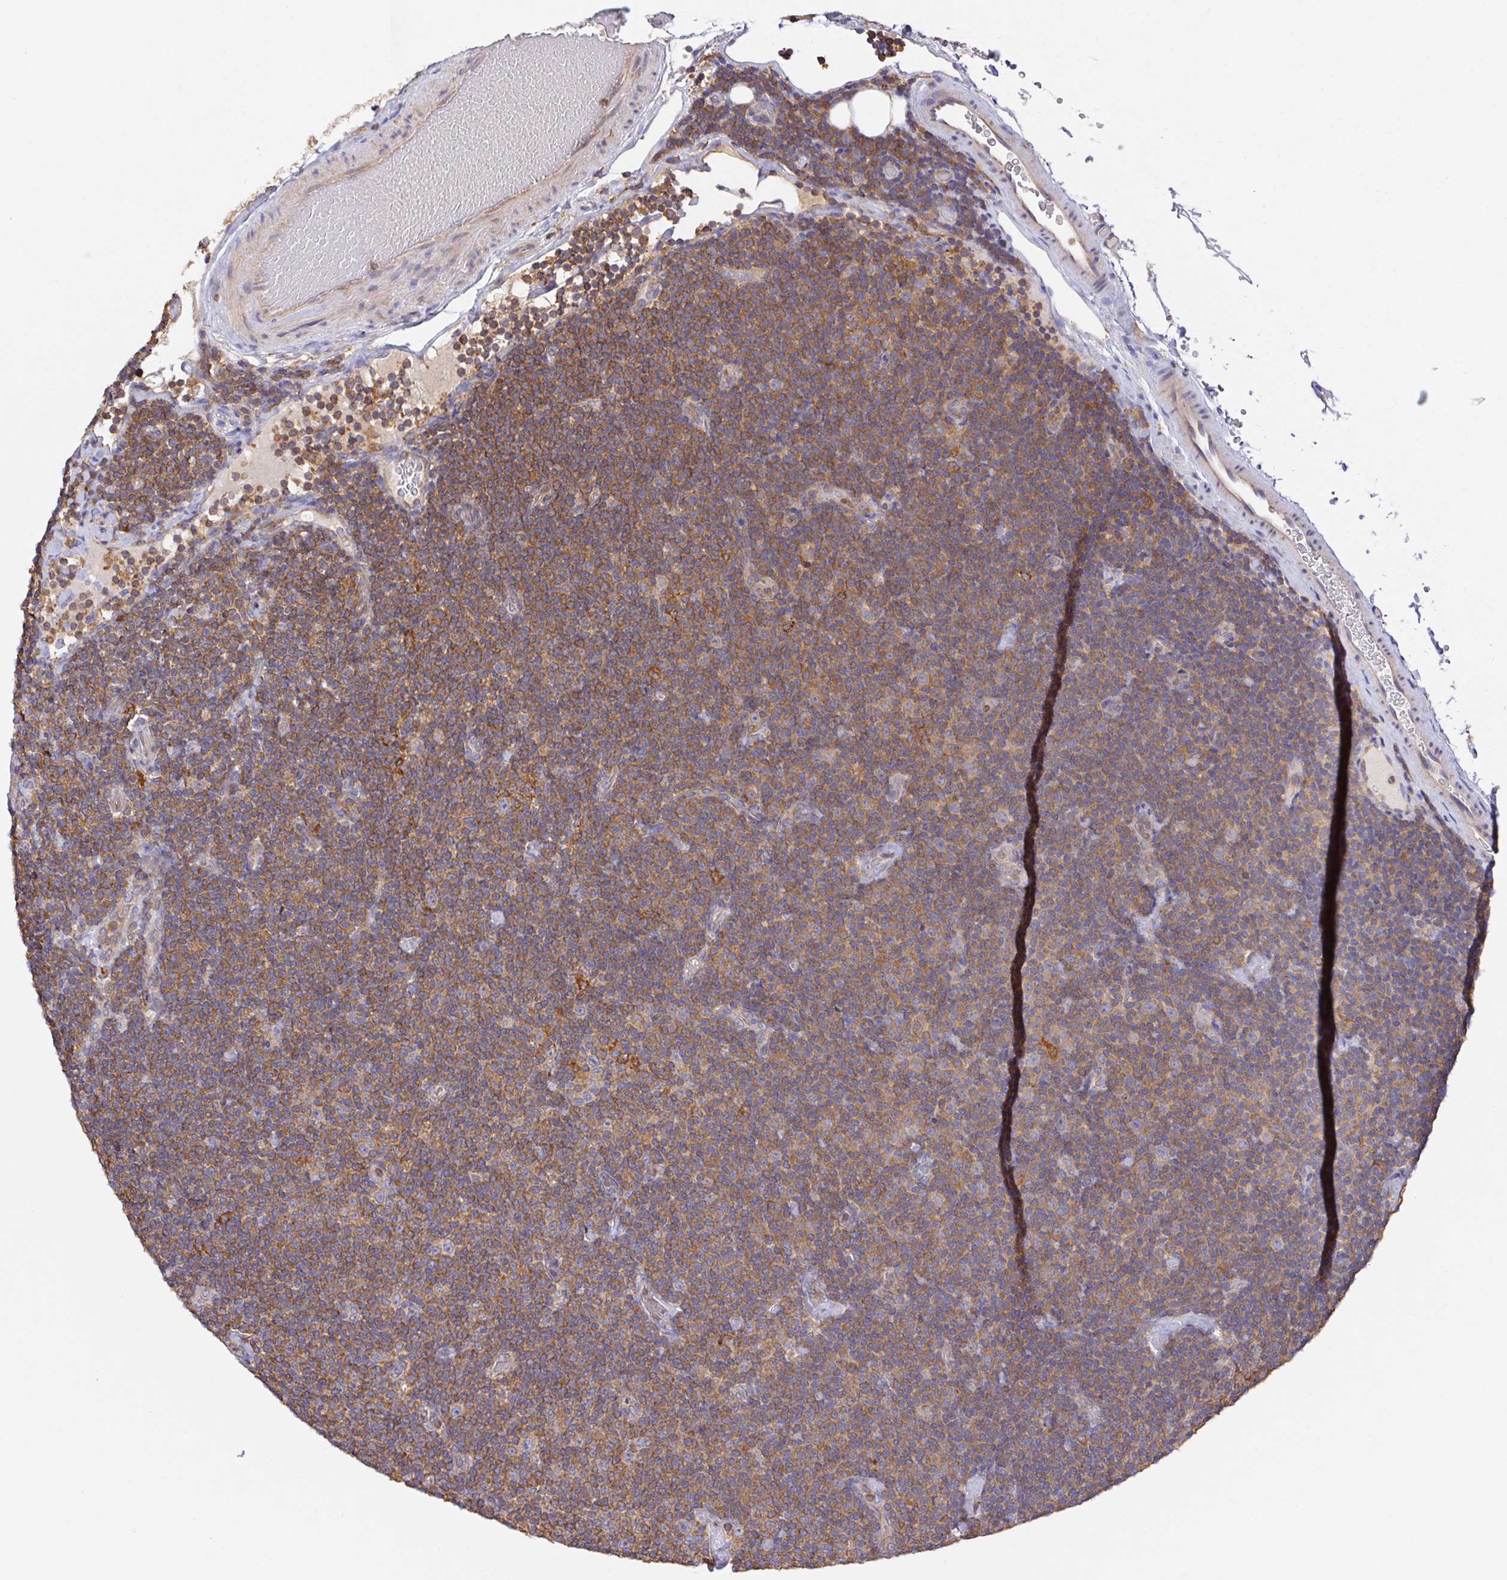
{"staining": {"intensity": "moderate", "quantity": ">75%", "location": "cytoplasmic/membranous"}, "tissue": "lymphoma", "cell_type": "Tumor cells", "image_type": "cancer", "snomed": [{"axis": "morphology", "description": "Malignant lymphoma, non-Hodgkin's type, Low grade"}, {"axis": "topography", "description": "Lymph node"}], "caption": "This image reveals IHC staining of human low-grade malignant lymphoma, non-Hodgkin's type, with medium moderate cytoplasmic/membranous expression in about >75% of tumor cells.", "gene": "FAM241A", "patient": {"sex": "male", "age": 81}}